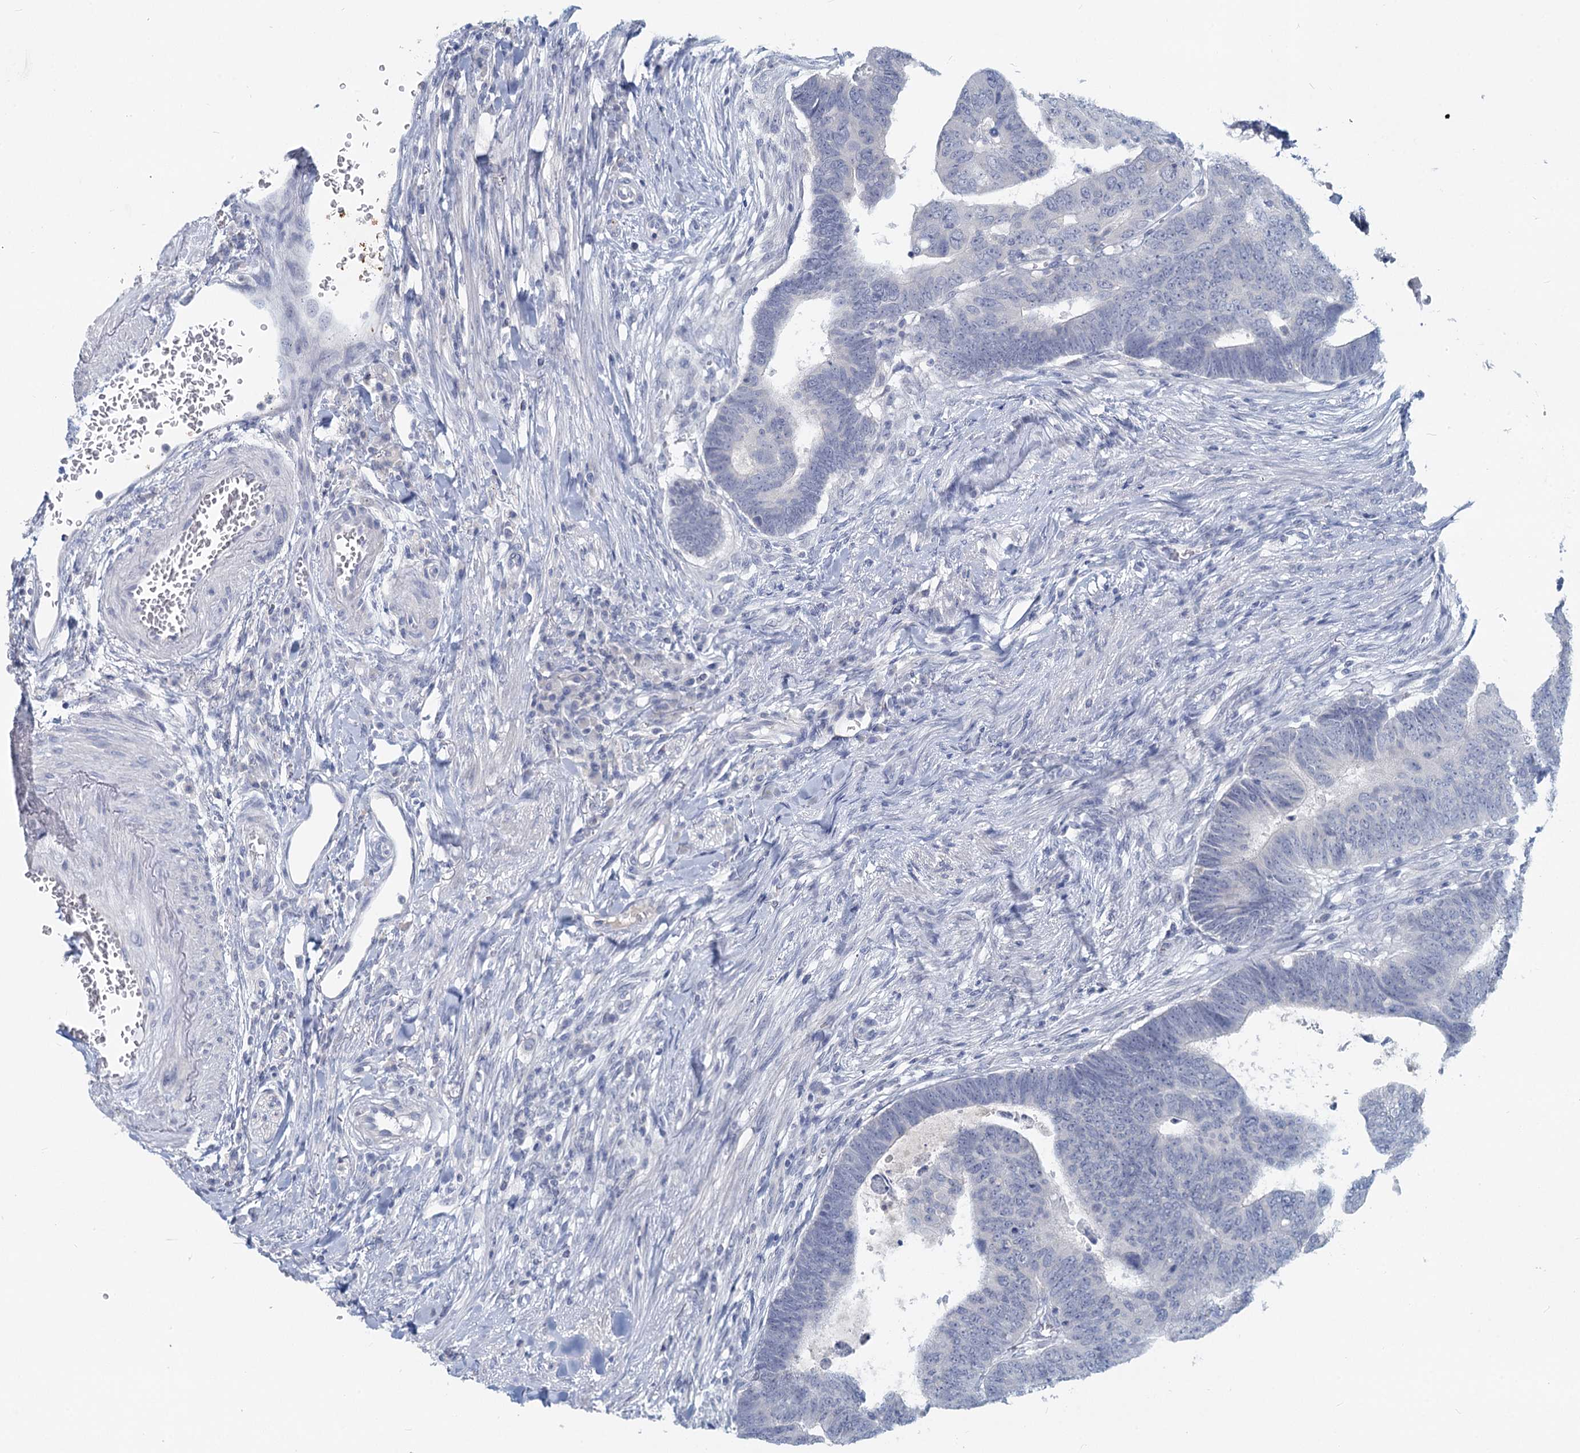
{"staining": {"intensity": "negative", "quantity": "none", "location": "none"}, "tissue": "colorectal cancer", "cell_type": "Tumor cells", "image_type": "cancer", "snomed": [{"axis": "morphology", "description": "Normal tissue, NOS"}, {"axis": "morphology", "description": "Adenocarcinoma, NOS"}, {"axis": "topography", "description": "Rectum"}], "caption": "Image shows no protein staining in tumor cells of colorectal adenocarcinoma tissue.", "gene": "CHGA", "patient": {"sex": "female", "age": 65}}